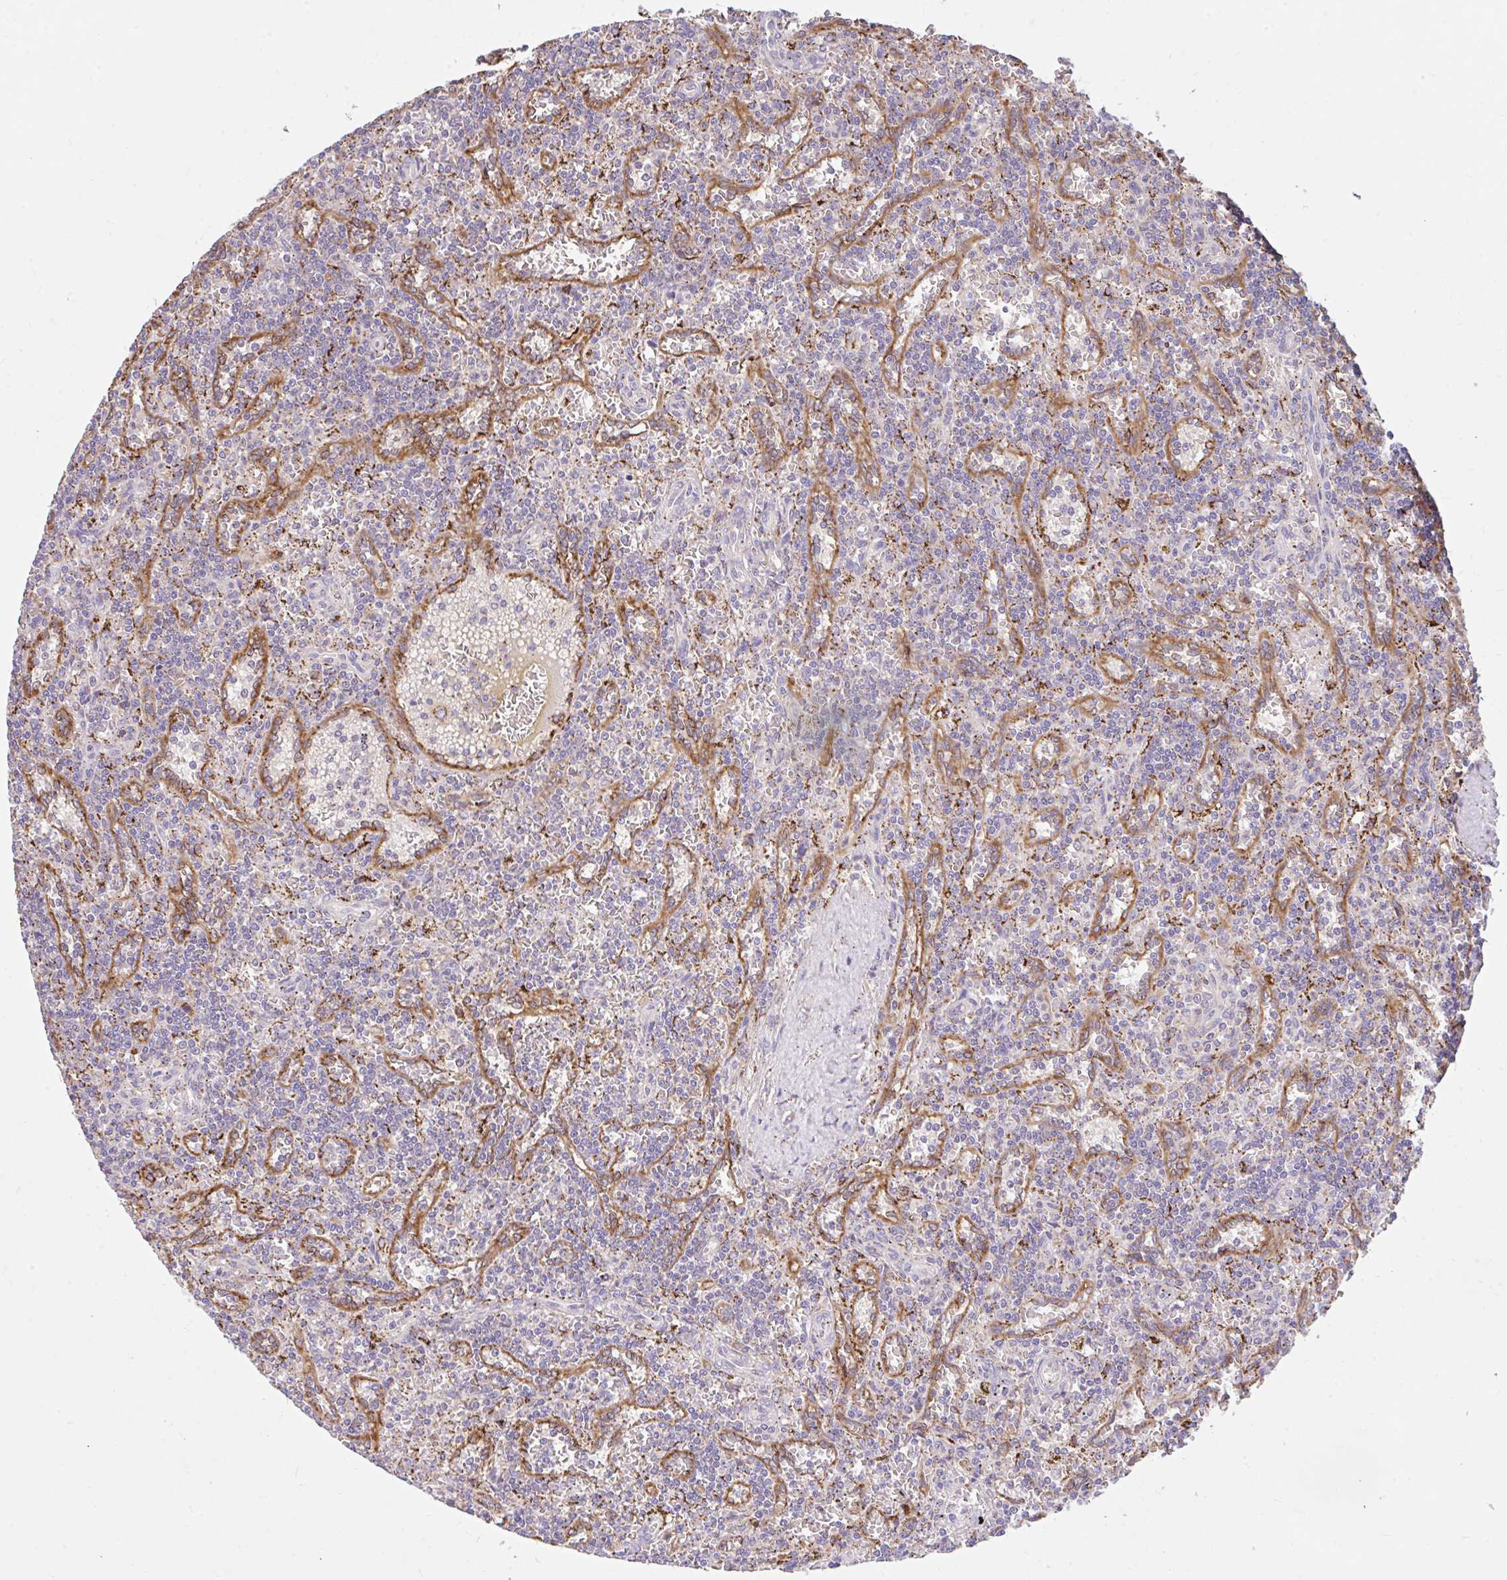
{"staining": {"intensity": "negative", "quantity": "none", "location": "none"}, "tissue": "lymphoma", "cell_type": "Tumor cells", "image_type": "cancer", "snomed": [{"axis": "morphology", "description": "Malignant lymphoma, non-Hodgkin's type, Low grade"}, {"axis": "topography", "description": "Spleen"}], "caption": "Photomicrograph shows no protein expression in tumor cells of lymphoma tissue. (Brightfield microscopy of DAB immunohistochemistry (IHC) at high magnification).", "gene": "RALBP1", "patient": {"sex": "male", "age": 73}}